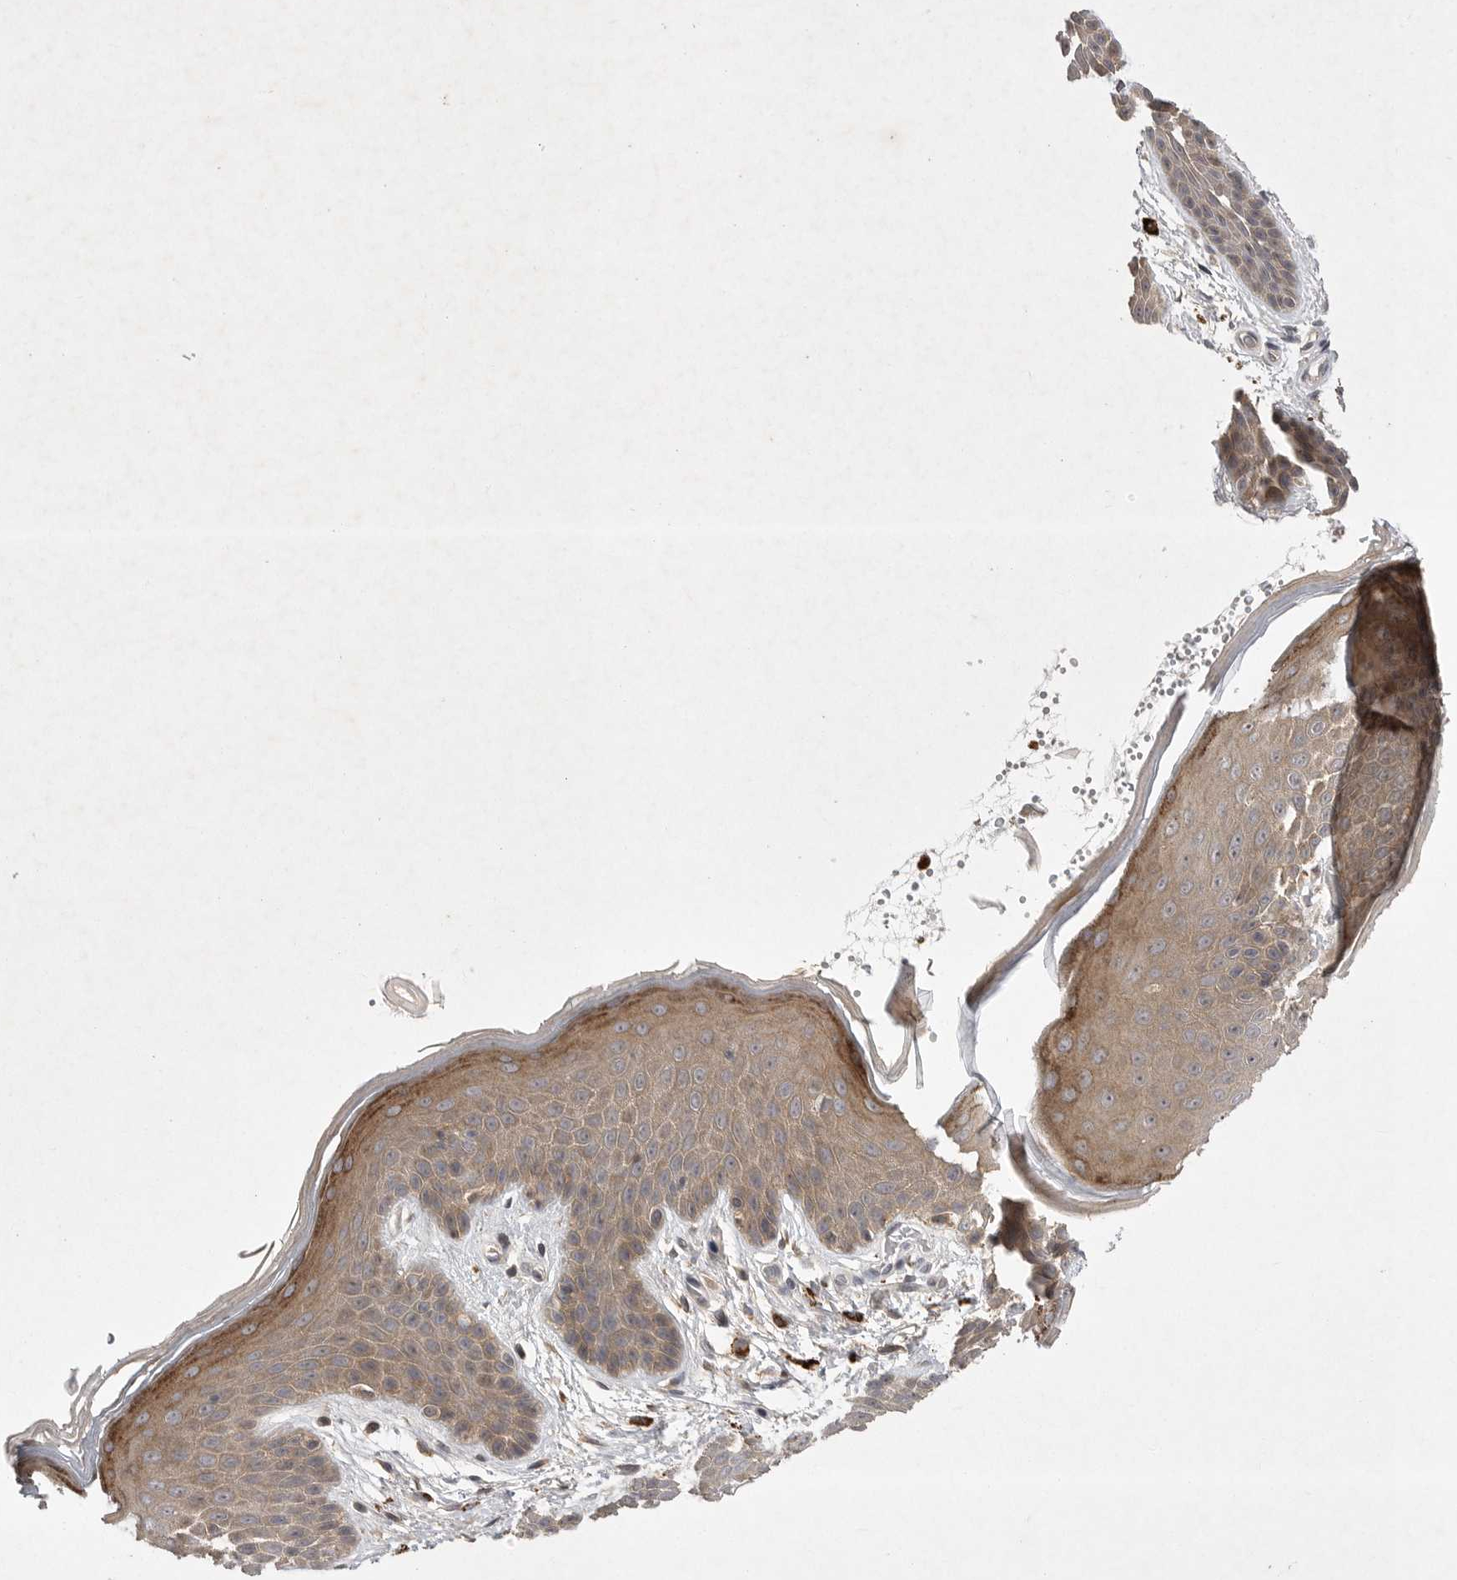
{"staining": {"intensity": "weak", "quantity": ">75%", "location": "cytoplasmic/membranous"}, "tissue": "skin", "cell_type": "Epidermal cells", "image_type": "normal", "snomed": [{"axis": "morphology", "description": "Normal tissue, NOS"}, {"axis": "topography", "description": "Anal"}], "caption": "Immunohistochemical staining of unremarkable human skin displays low levels of weak cytoplasmic/membranous expression in about >75% of epidermal cells. (DAB = brown stain, brightfield microscopy at high magnification).", "gene": "UBE3D", "patient": {"sex": "male", "age": 74}}